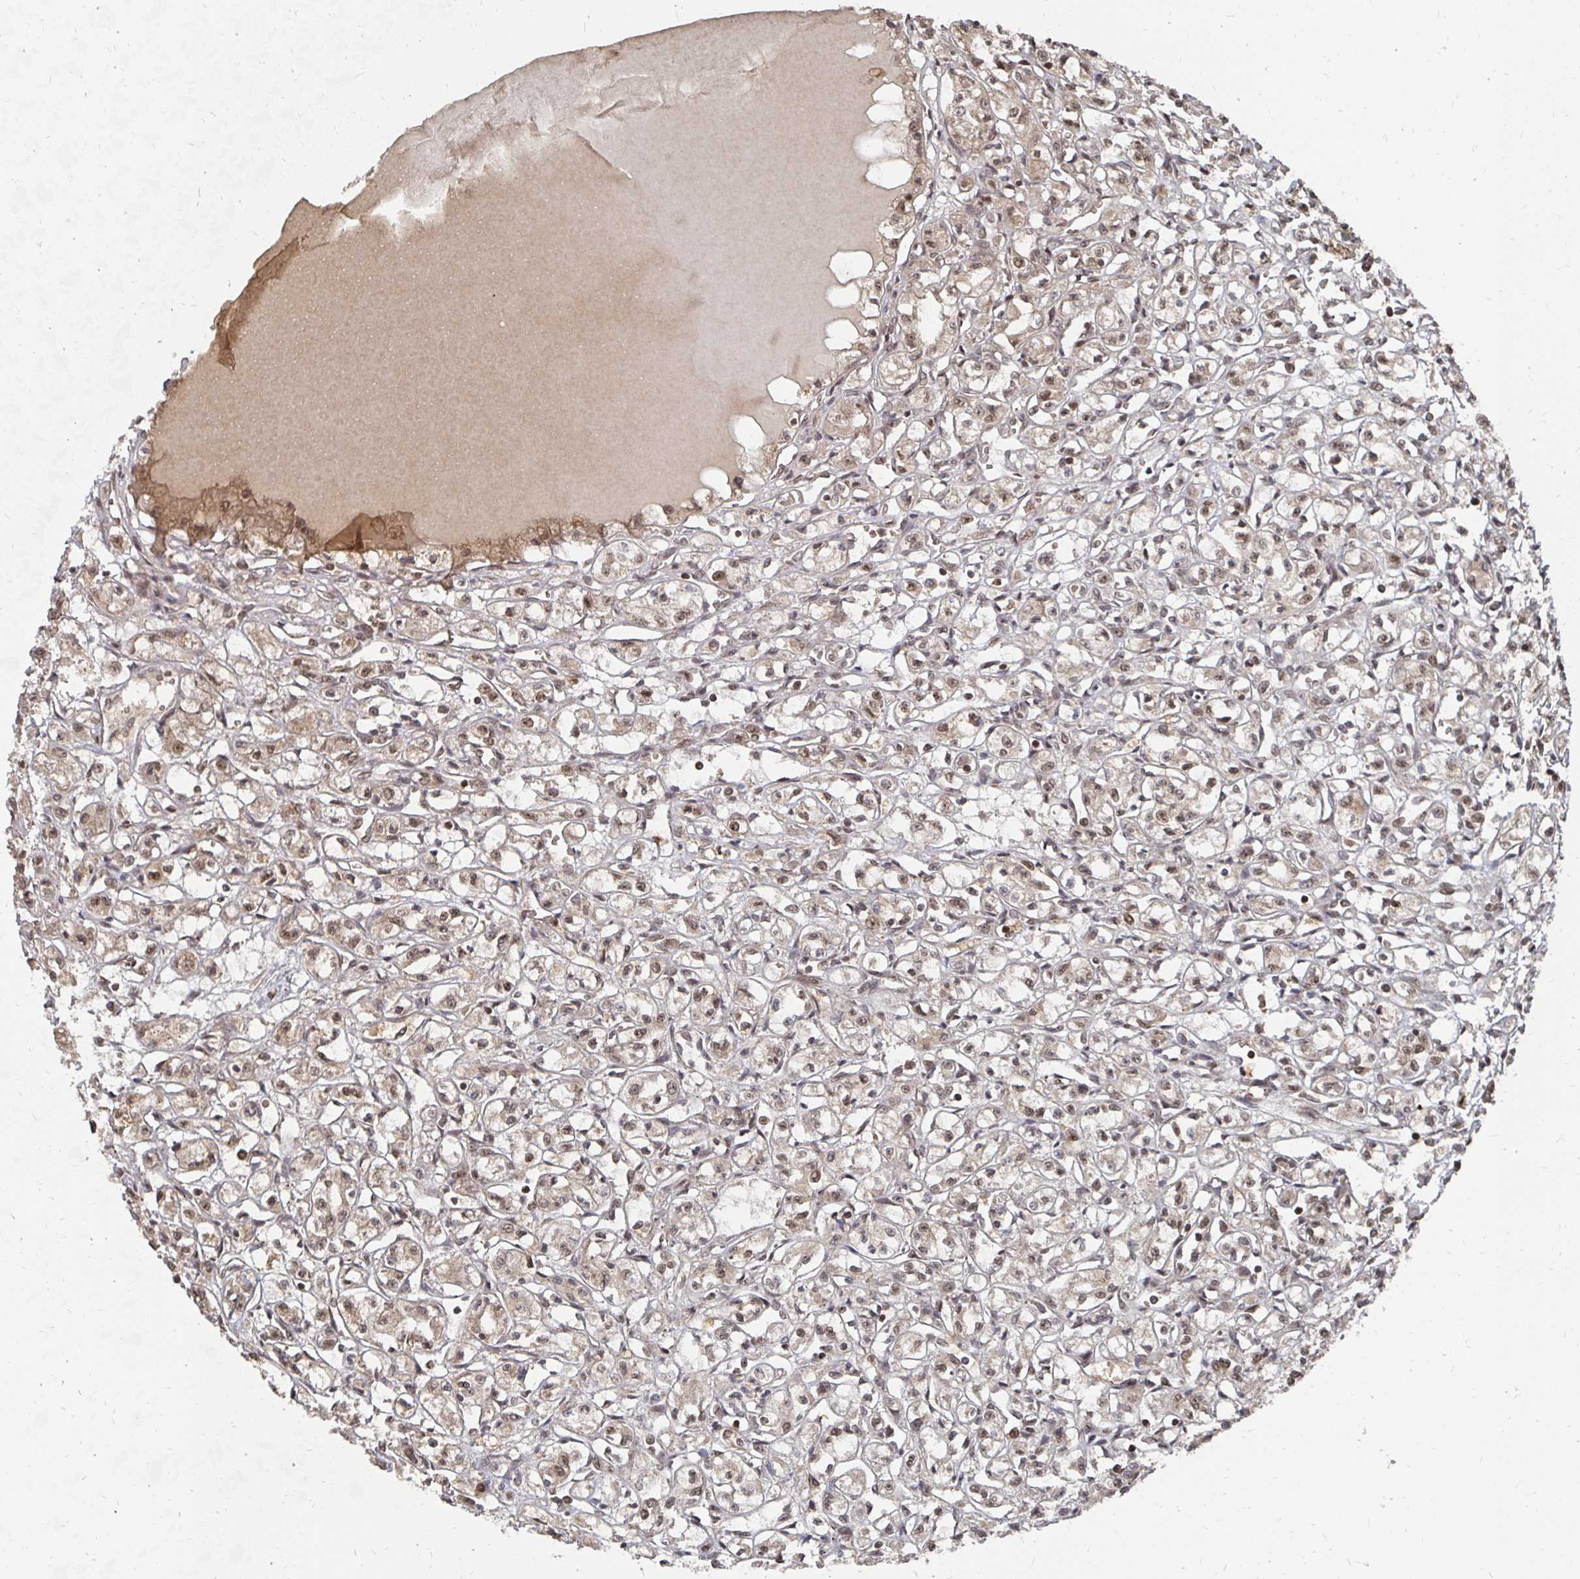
{"staining": {"intensity": "moderate", "quantity": ">75%", "location": "nuclear"}, "tissue": "renal cancer", "cell_type": "Tumor cells", "image_type": "cancer", "snomed": [{"axis": "morphology", "description": "Adenocarcinoma, NOS"}, {"axis": "topography", "description": "Kidney"}], "caption": "IHC (DAB (3,3'-diaminobenzidine)) staining of renal cancer (adenocarcinoma) displays moderate nuclear protein staining in approximately >75% of tumor cells.", "gene": "GTF3C6", "patient": {"sex": "male", "age": 56}}